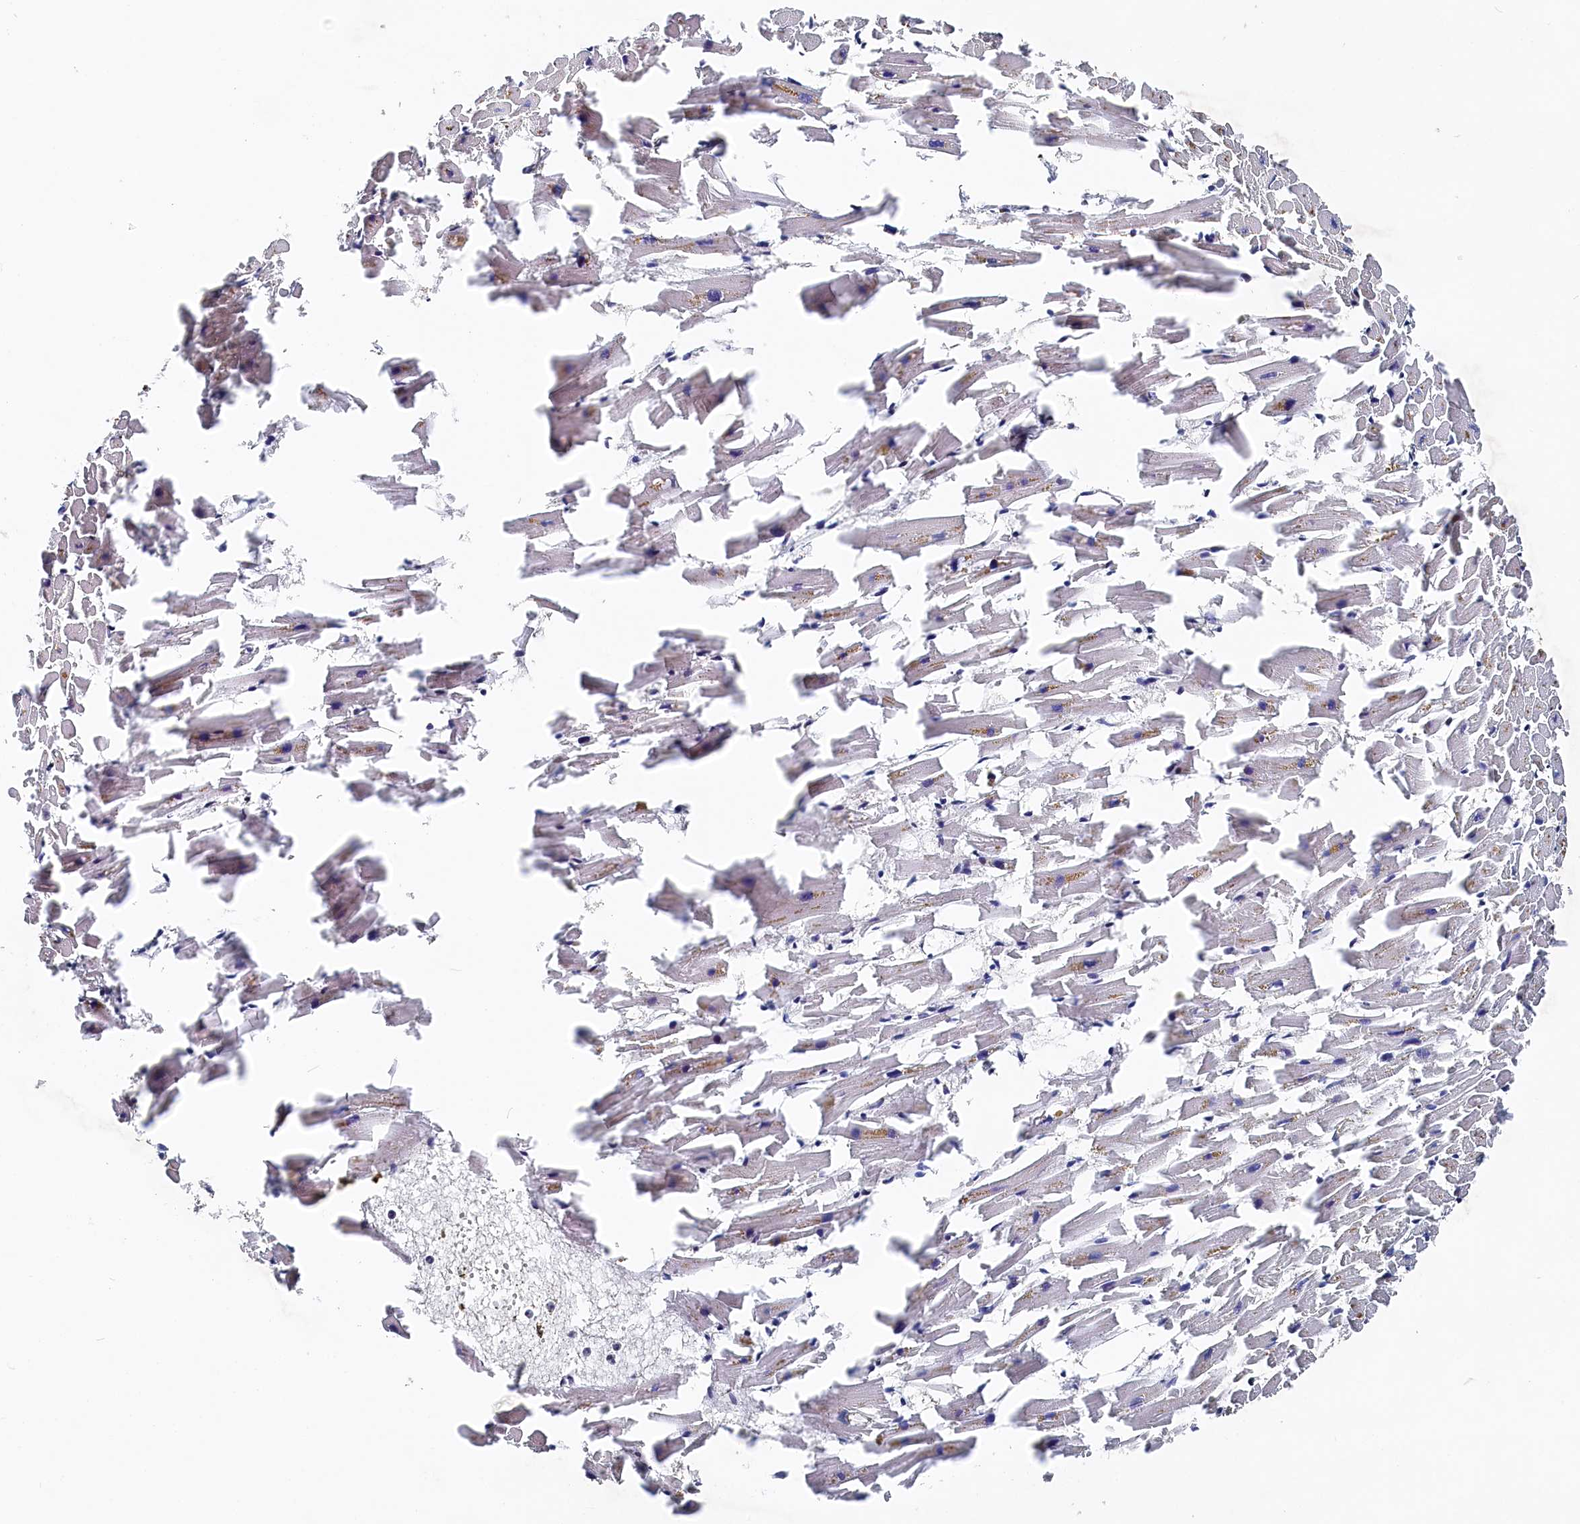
{"staining": {"intensity": "negative", "quantity": "none", "location": "none"}, "tissue": "heart muscle", "cell_type": "Cardiomyocytes", "image_type": "normal", "snomed": [{"axis": "morphology", "description": "Normal tissue, NOS"}, {"axis": "topography", "description": "Heart"}], "caption": "Immunohistochemistry histopathology image of unremarkable heart muscle: human heart muscle stained with DAB (3,3'-diaminobenzidine) displays no significant protein positivity in cardiomyocytes. Brightfield microscopy of immunohistochemistry stained with DAB (3,3'-diaminobenzidine) (brown) and hematoxylin (blue), captured at high magnification.", "gene": "BHMT", "patient": {"sex": "female", "age": 64}}